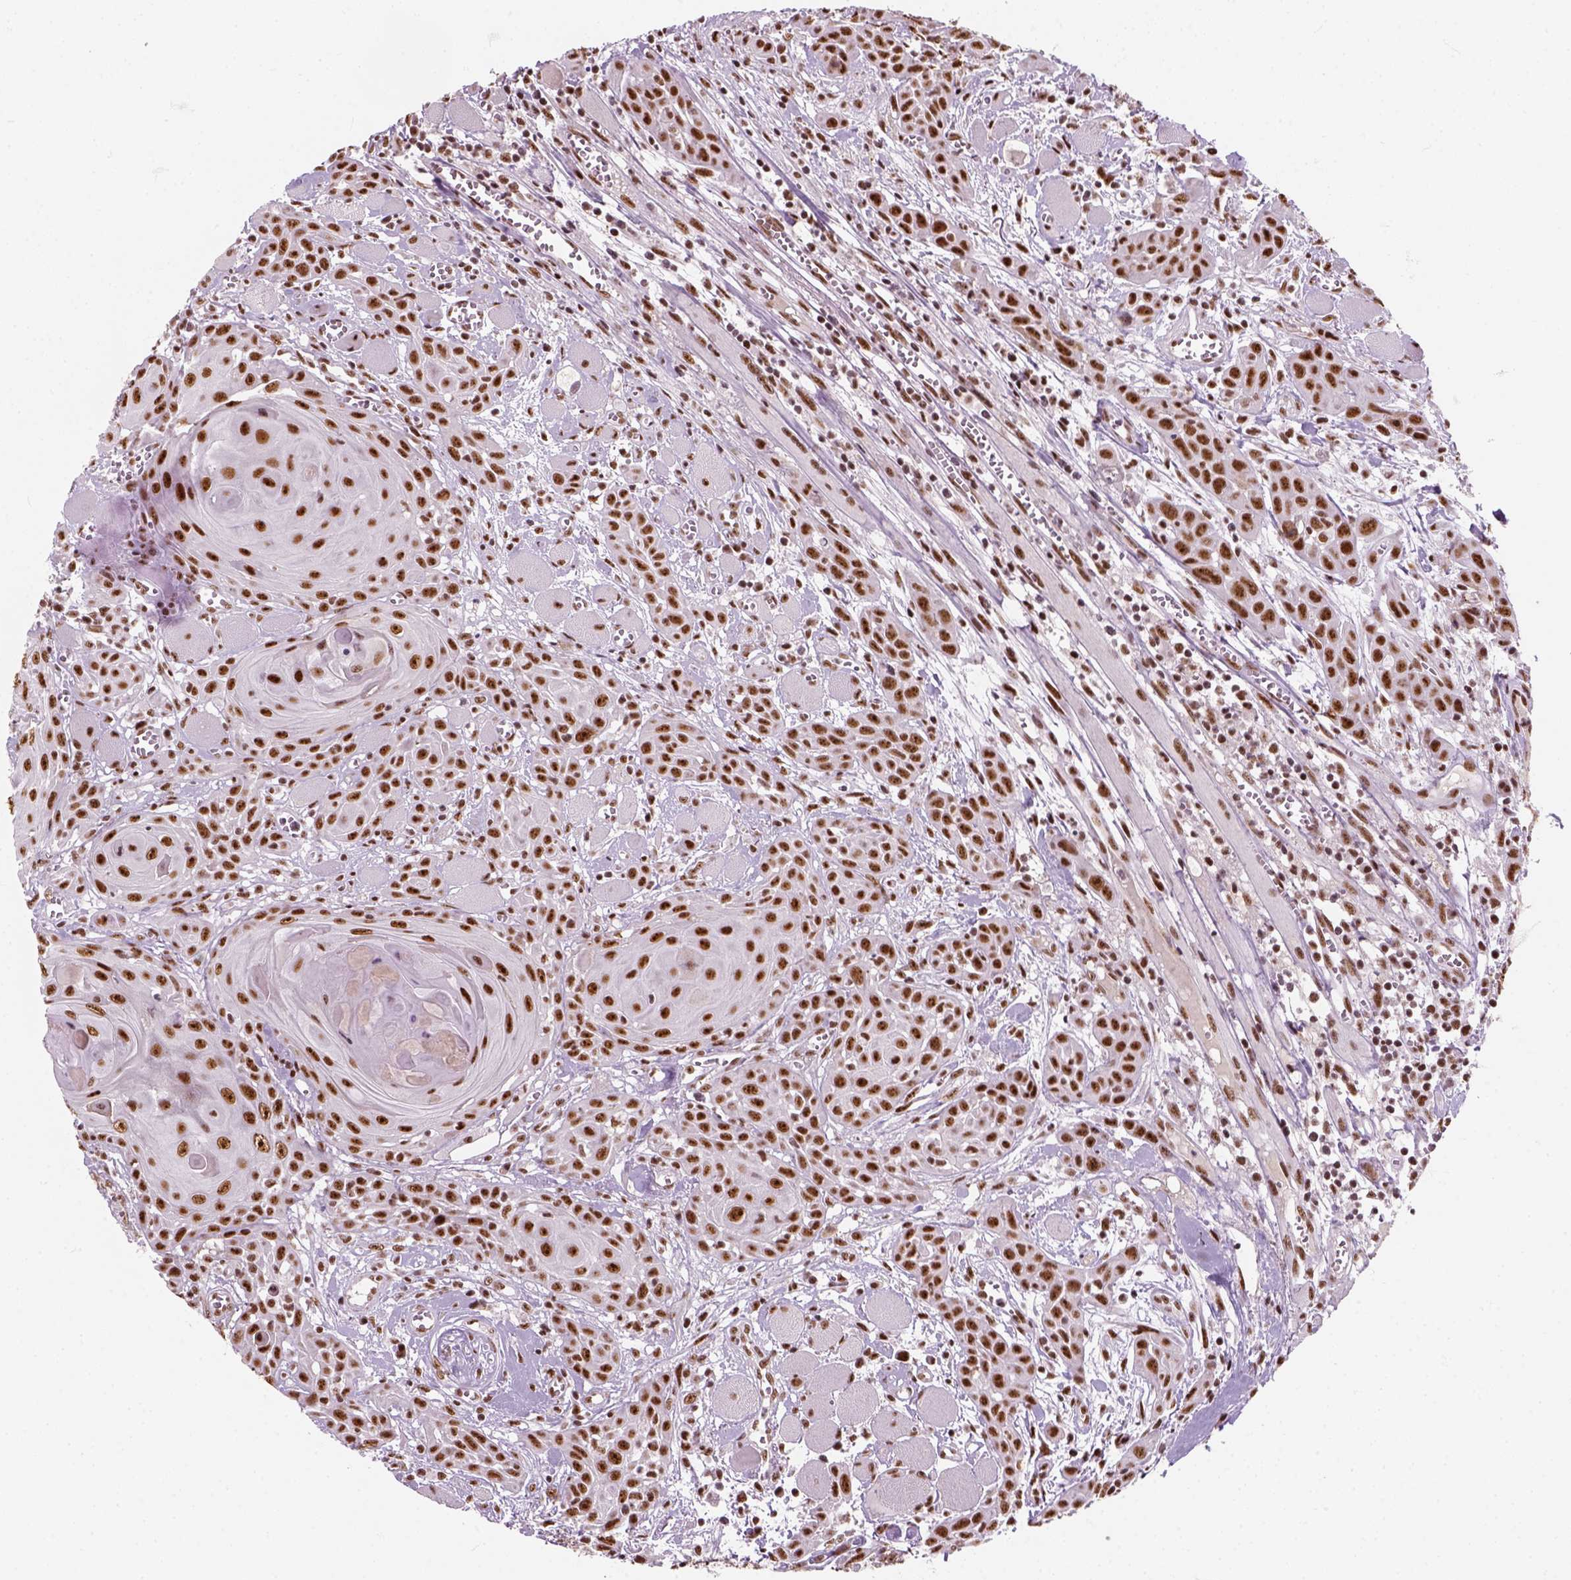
{"staining": {"intensity": "strong", "quantity": ">75%", "location": "nuclear"}, "tissue": "head and neck cancer", "cell_type": "Tumor cells", "image_type": "cancer", "snomed": [{"axis": "morphology", "description": "Squamous cell carcinoma, NOS"}, {"axis": "topography", "description": "Head-Neck"}], "caption": "This micrograph reveals head and neck cancer (squamous cell carcinoma) stained with immunohistochemistry to label a protein in brown. The nuclear of tumor cells show strong positivity for the protein. Nuclei are counter-stained blue.", "gene": "GTF2F1", "patient": {"sex": "female", "age": 80}}